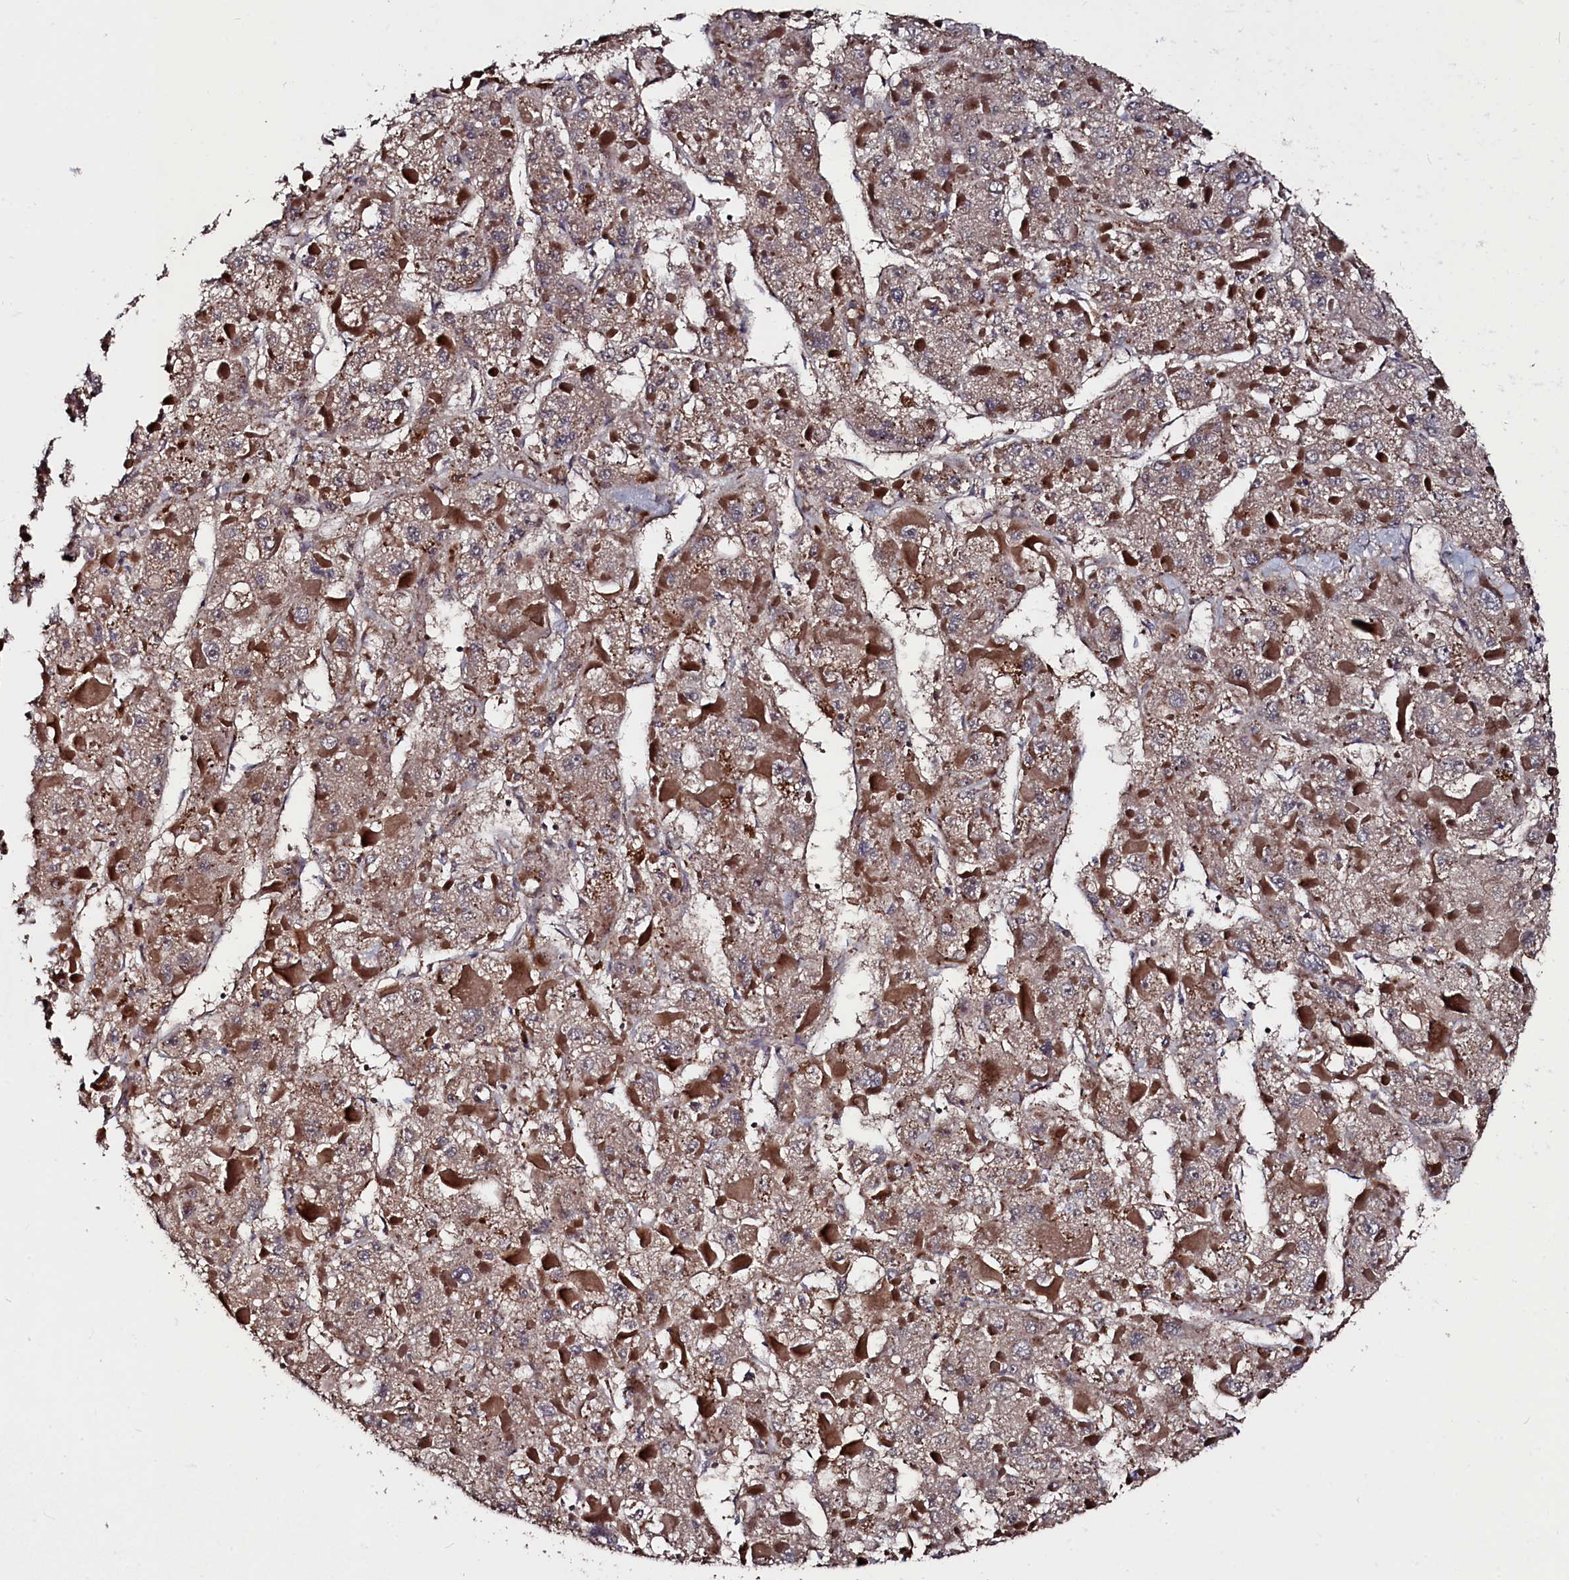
{"staining": {"intensity": "moderate", "quantity": ">75%", "location": "cytoplasmic/membranous"}, "tissue": "liver cancer", "cell_type": "Tumor cells", "image_type": "cancer", "snomed": [{"axis": "morphology", "description": "Carcinoma, Hepatocellular, NOS"}, {"axis": "topography", "description": "Liver"}], "caption": "DAB immunohistochemical staining of human hepatocellular carcinoma (liver) displays moderate cytoplasmic/membranous protein positivity in about >75% of tumor cells.", "gene": "TMC5", "patient": {"sex": "female", "age": 73}}